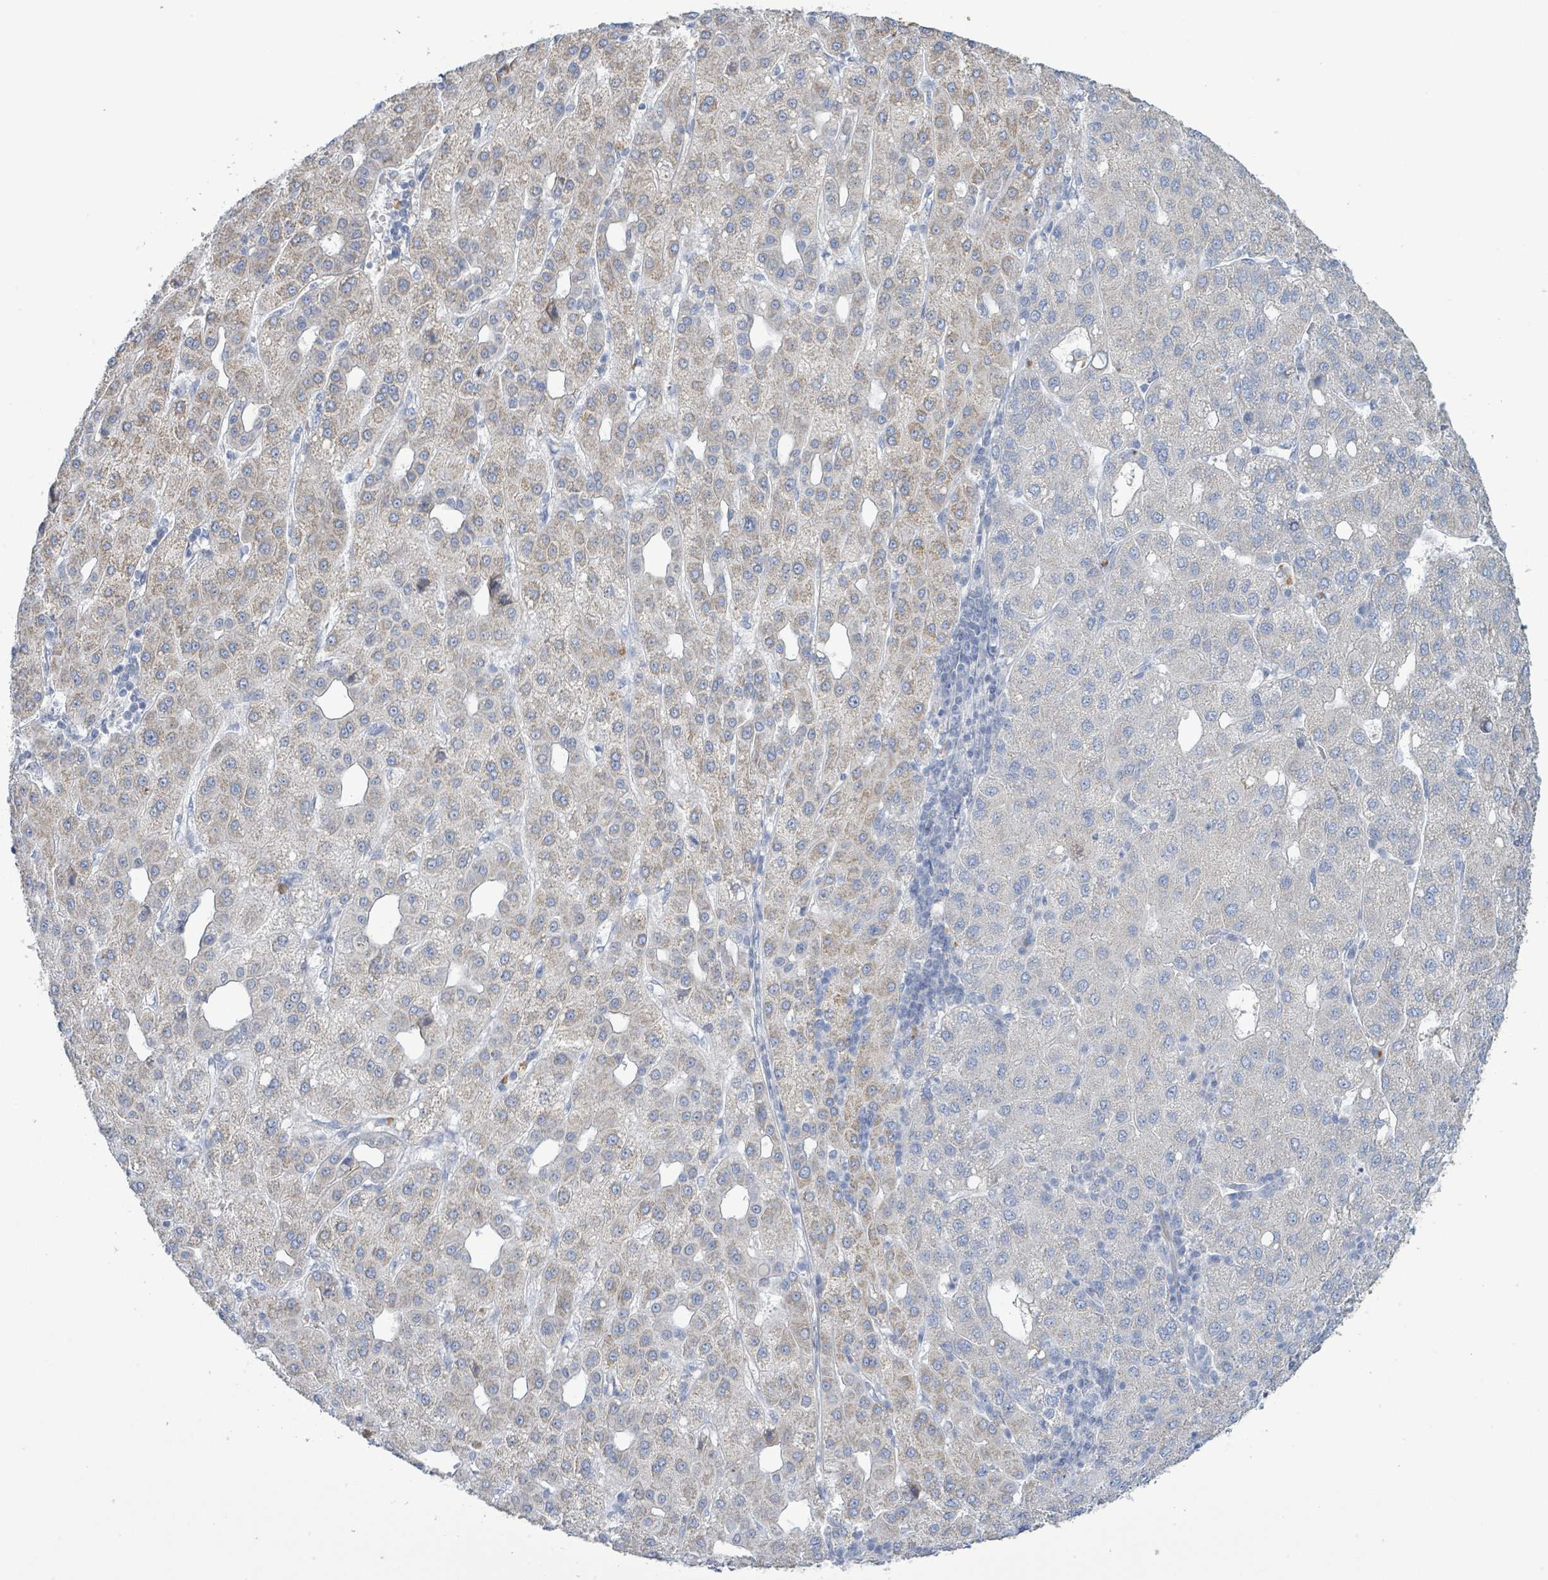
{"staining": {"intensity": "weak", "quantity": "25%-75%", "location": "cytoplasmic/membranous"}, "tissue": "liver cancer", "cell_type": "Tumor cells", "image_type": "cancer", "snomed": [{"axis": "morphology", "description": "Carcinoma, Hepatocellular, NOS"}, {"axis": "topography", "description": "Liver"}], "caption": "Liver cancer stained for a protein (brown) demonstrates weak cytoplasmic/membranous positive staining in approximately 25%-75% of tumor cells.", "gene": "ALG12", "patient": {"sex": "male", "age": 65}}